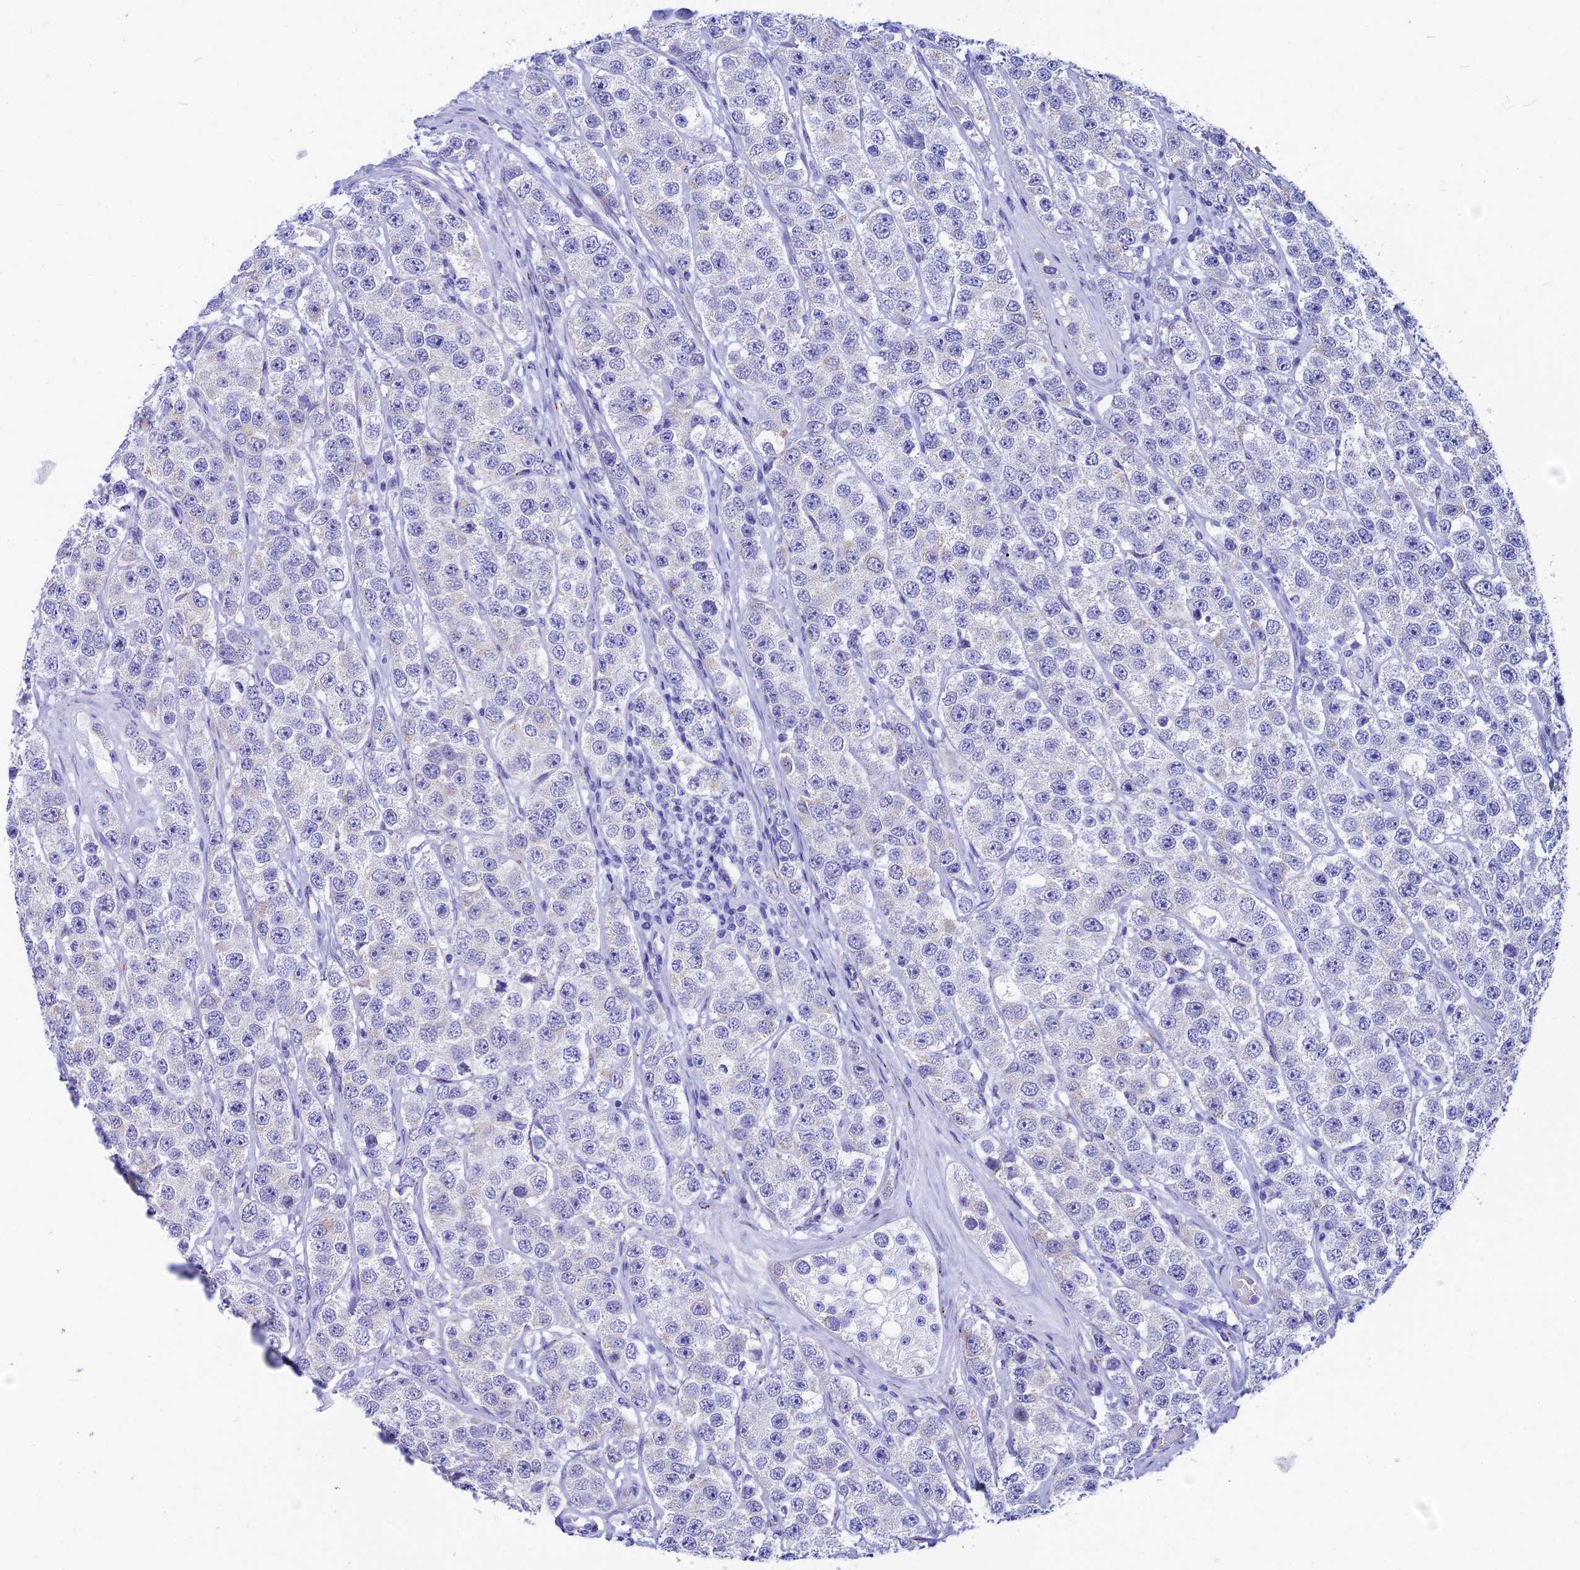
{"staining": {"intensity": "negative", "quantity": "none", "location": "none"}, "tissue": "testis cancer", "cell_type": "Tumor cells", "image_type": "cancer", "snomed": [{"axis": "morphology", "description": "Seminoma, NOS"}, {"axis": "topography", "description": "Testis"}], "caption": "An image of seminoma (testis) stained for a protein reveals no brown staining in tumor cells.", "gene": "AP3B2", "patient": {"sex": "male", "age": 28}}